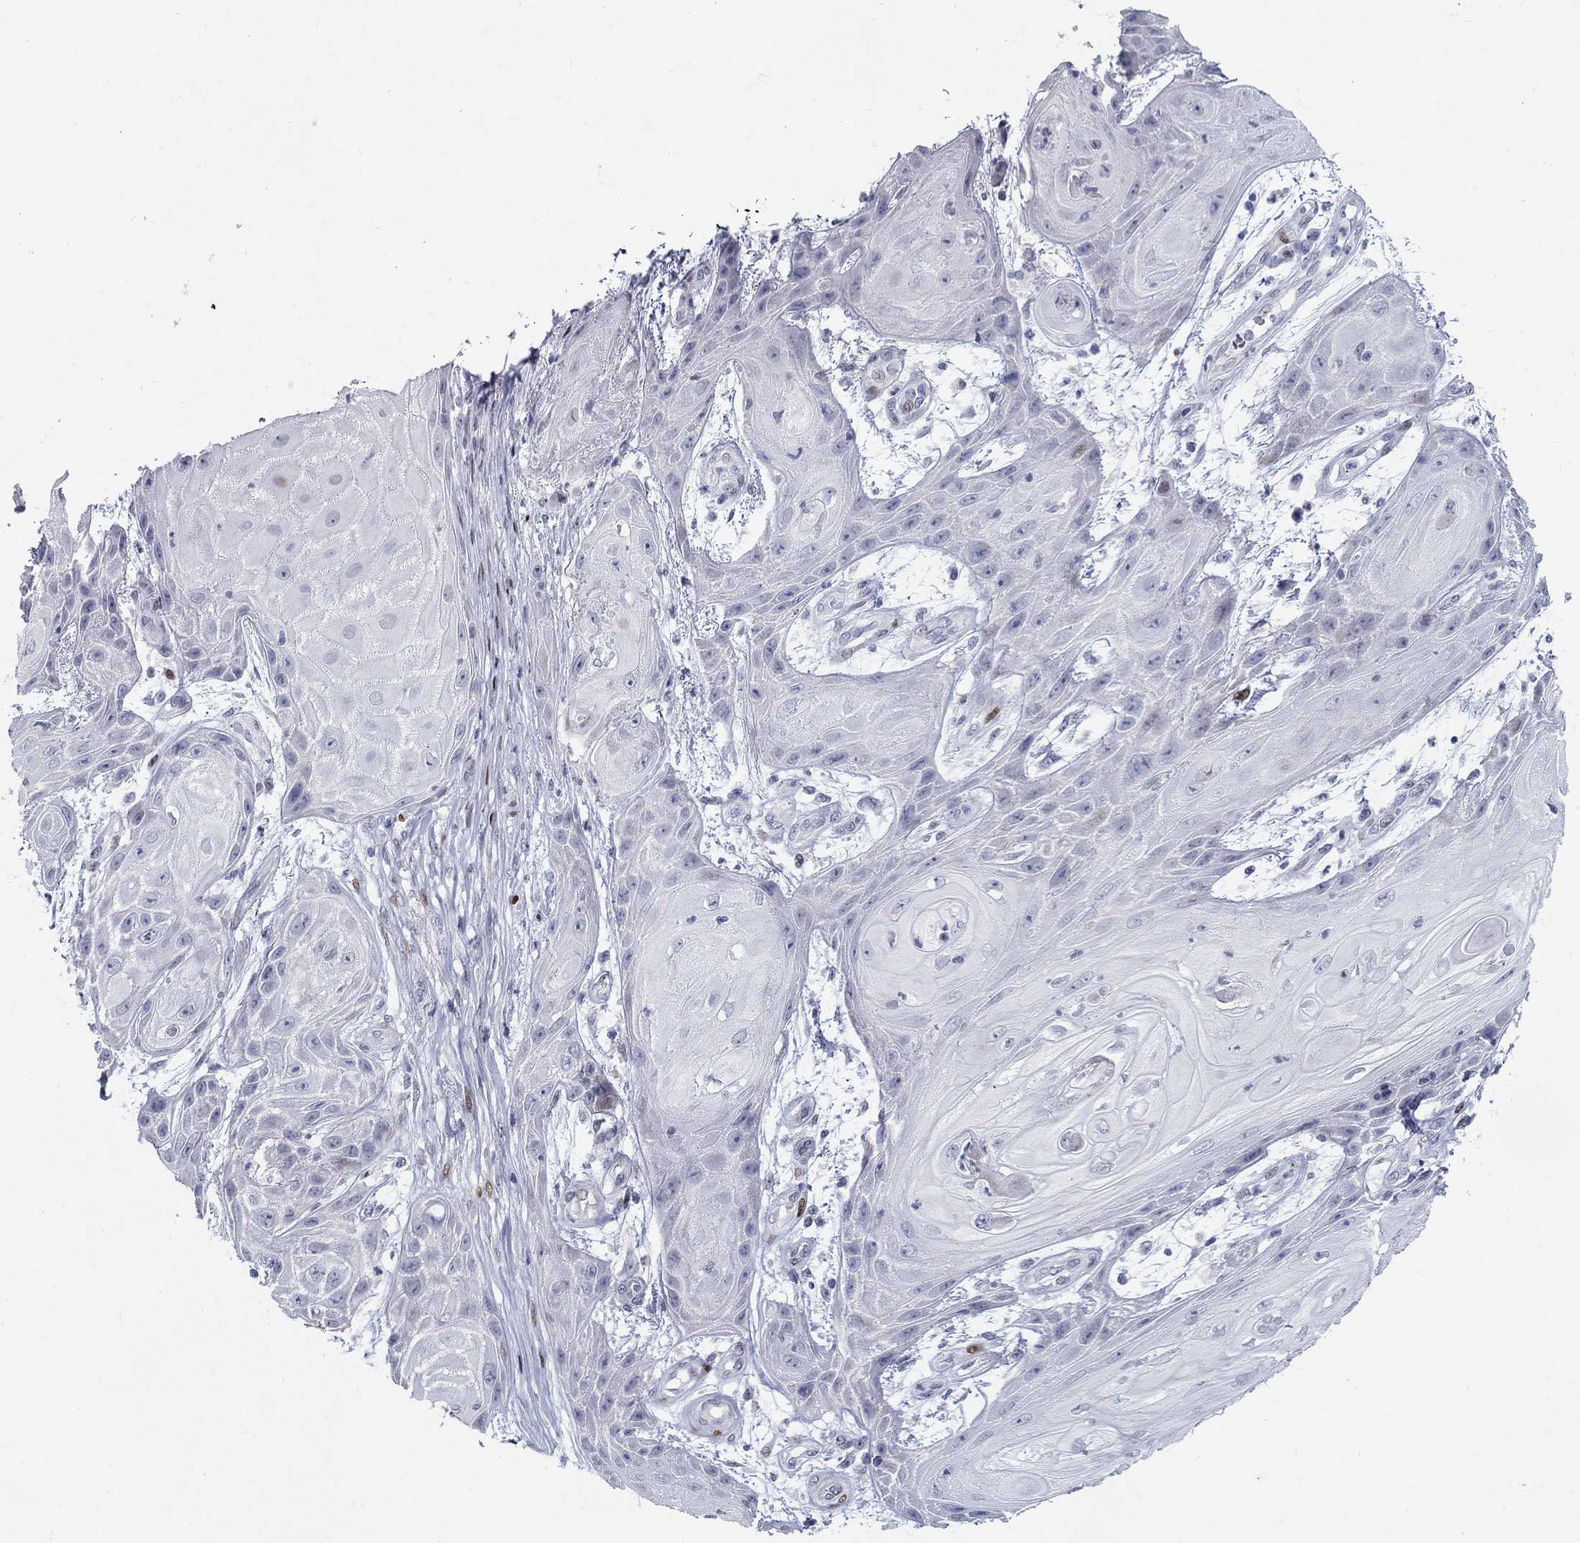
{"staining": {"intensity": "negative", "quantity": "none", "location": "none"}, "tissue": "skin cancer", "cell_type": "Tumor cells", "image_type": "cancer", "snomed": [{"axis": "morphology", "description": "Squamous cell carcinoma, NOS"}, {"axis": "topography", "description": "Skin"}], "caption": "Immunohistochemical staining of skin cancer (squamous cell carcinoma) exhibits no significant staining in tumor cells.", "gene": "RAPGEF5", "patient": {"sex": "male", "age": 62}}